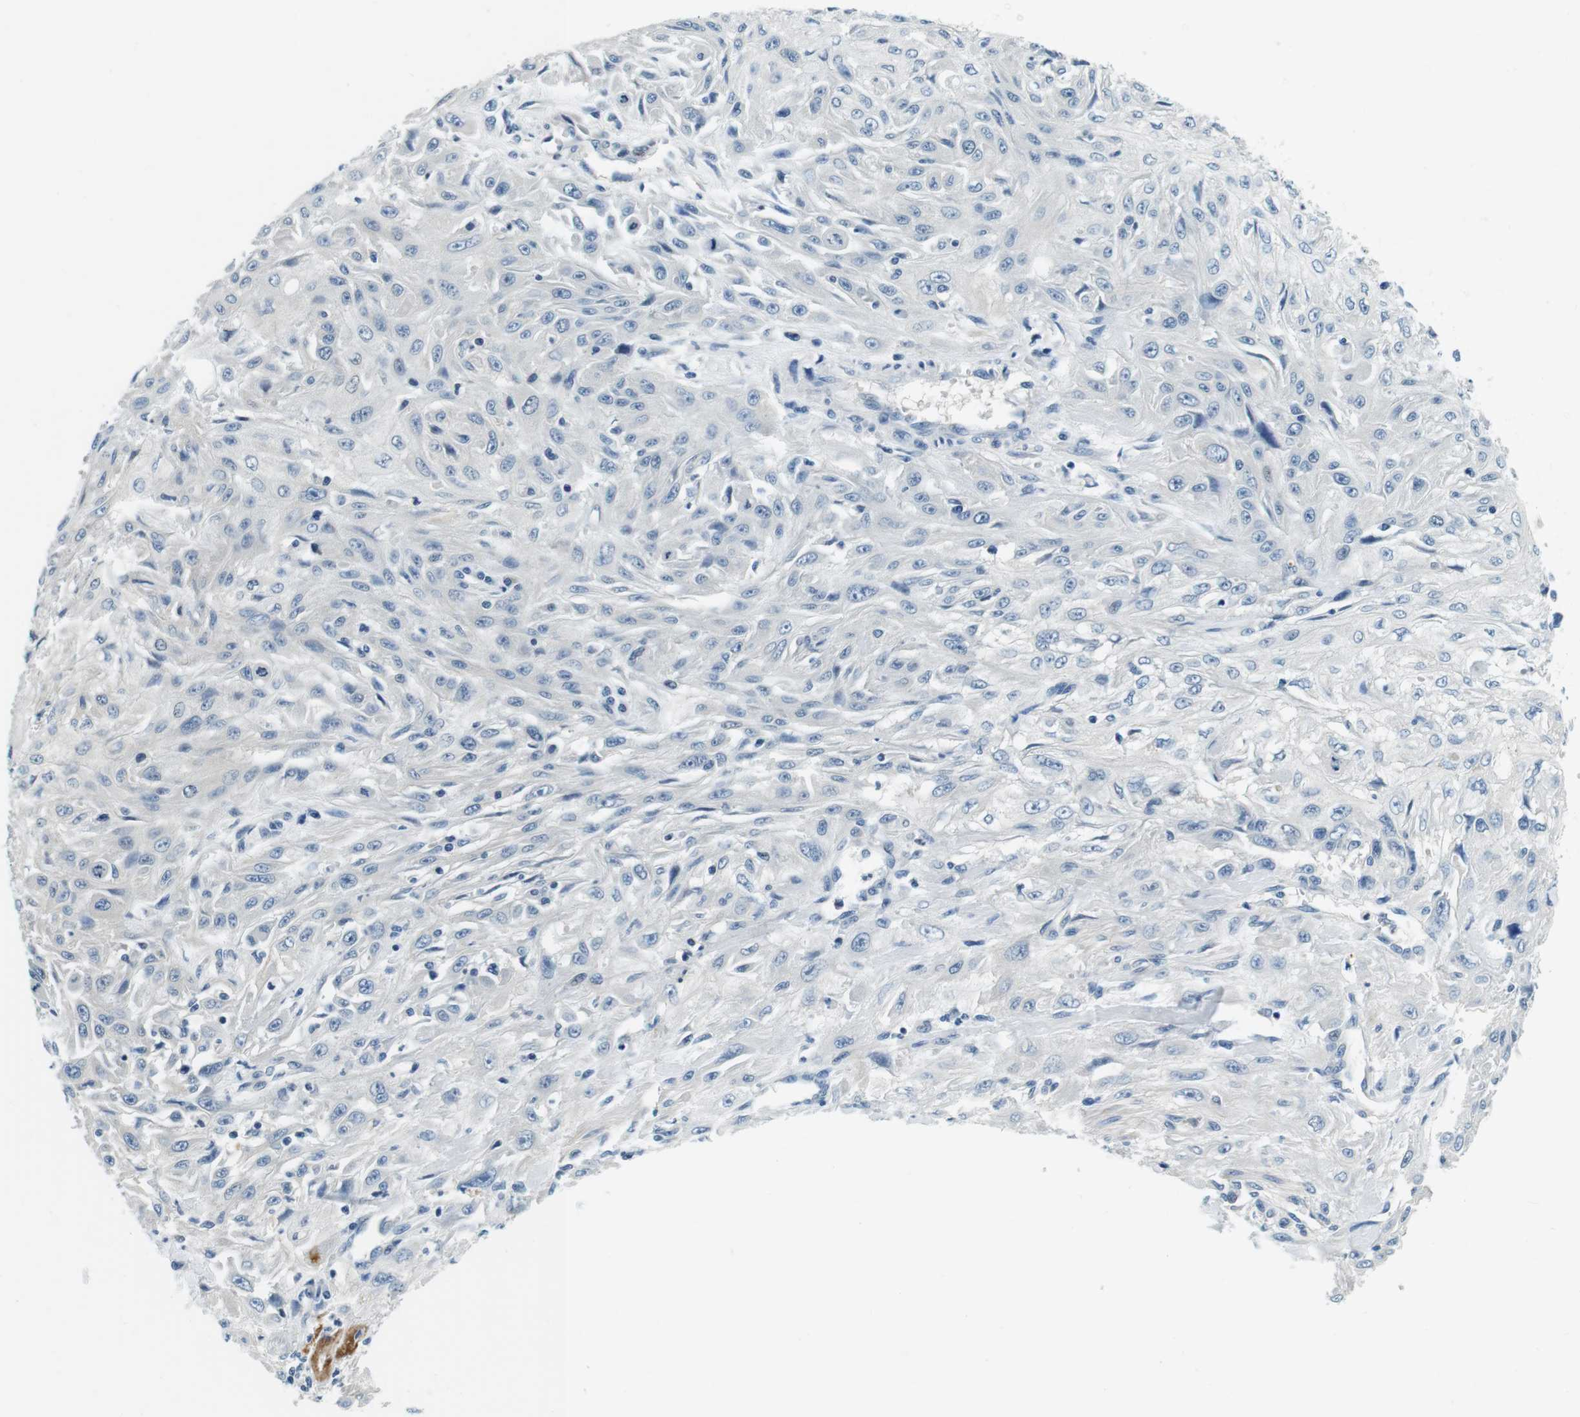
{"staining": {"intensity": "negative", "quantity": "none", "location": "none"}, "tissue": "skin cancer", "cell_type": "Tumor cells", "image_type": "cancer", "snomed": [{"axis": "morphology", "description": "Squamous cell carcinoma, NOS"}, {"axis": "topography", "description": "Skin"}], "caption": "DAB (3,3'-diaminobenzidine) immunohistochemical staining of skin squamous cell carcinoma reveals no significant staining in tumor cells.", "gene": "KCNJ5", "patient": {"sex": "male", "age": 75}}